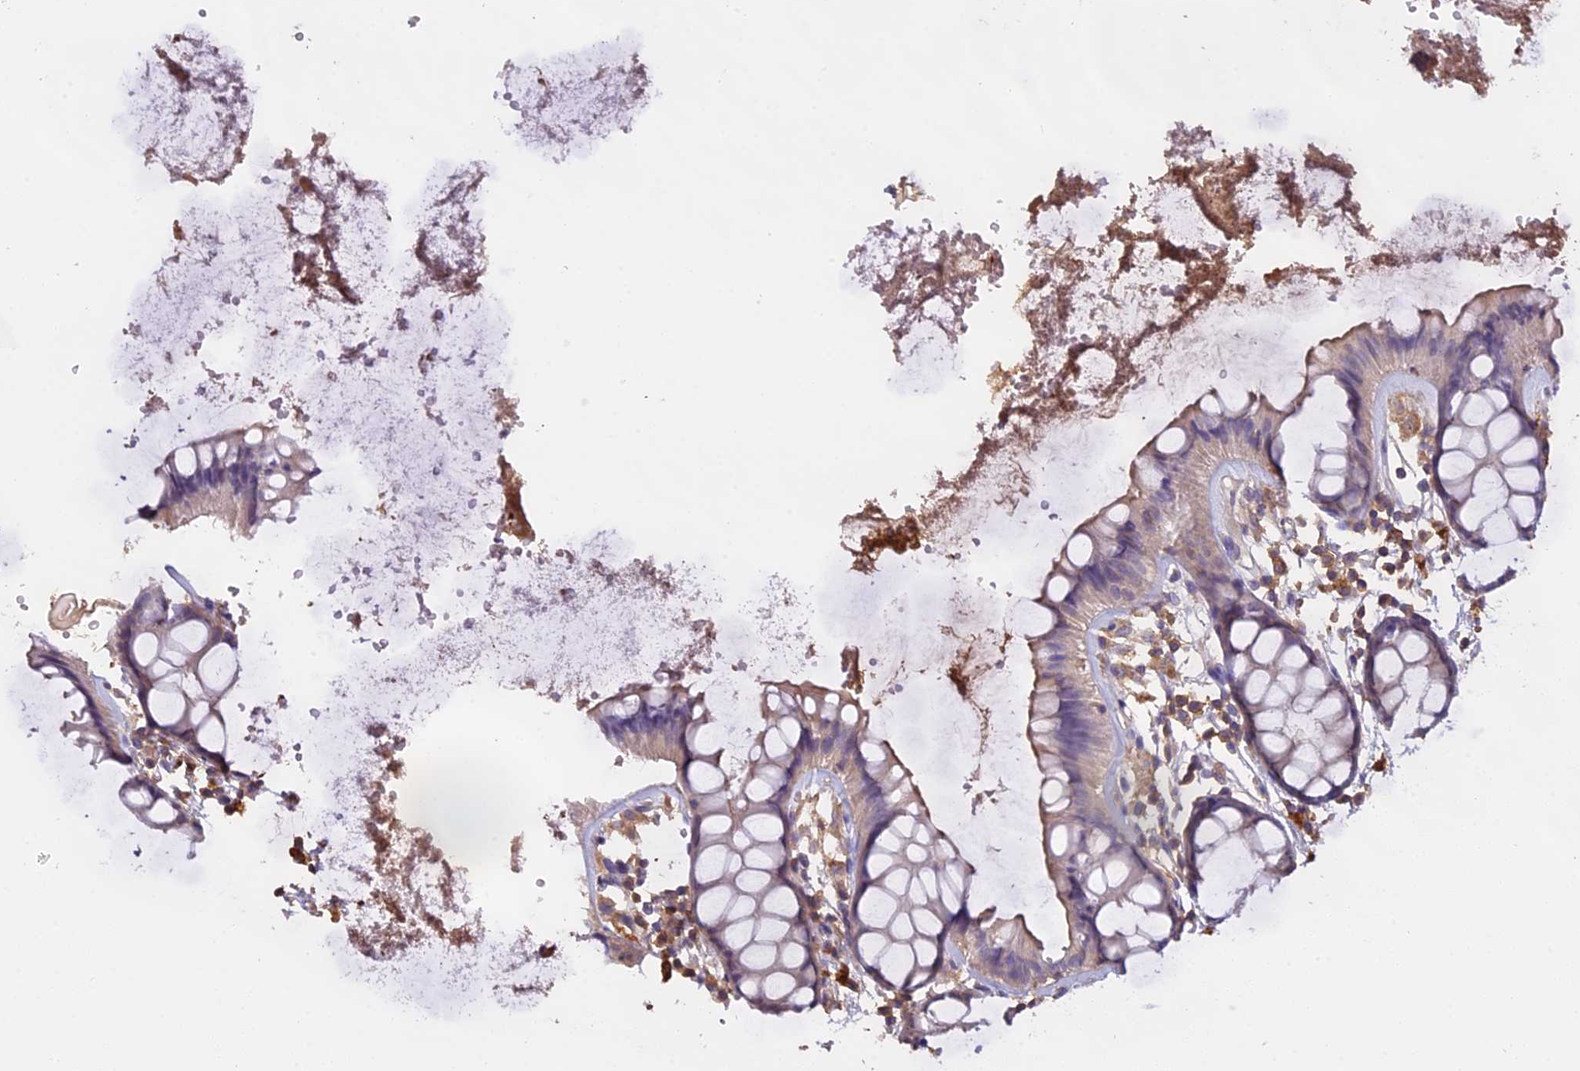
{"staining": {"intensity": "weak", "quantity": "<25%", "location": "cytoplasmic/membranous"}, "tissue": "rectum", "cell_type": "Glandular cells", "image_type": "normal", "snomed": [{"axis": "morphology", "description": "Normal tissue, NOS"}, {"axis": "topography", "description": "Rectum"}], "caption": "Immunohistochemistry (IHC) photomicrograph of unremarkable rectum: rectum stained with DAB (3,3'-diaminobenzidine) reveals no significant protein expression in glandular cells. (DAB immunohistochemistry (IHC), high magnification).", "gene": "CFAP119", "patient": {"sex": "female", "age": 66}}